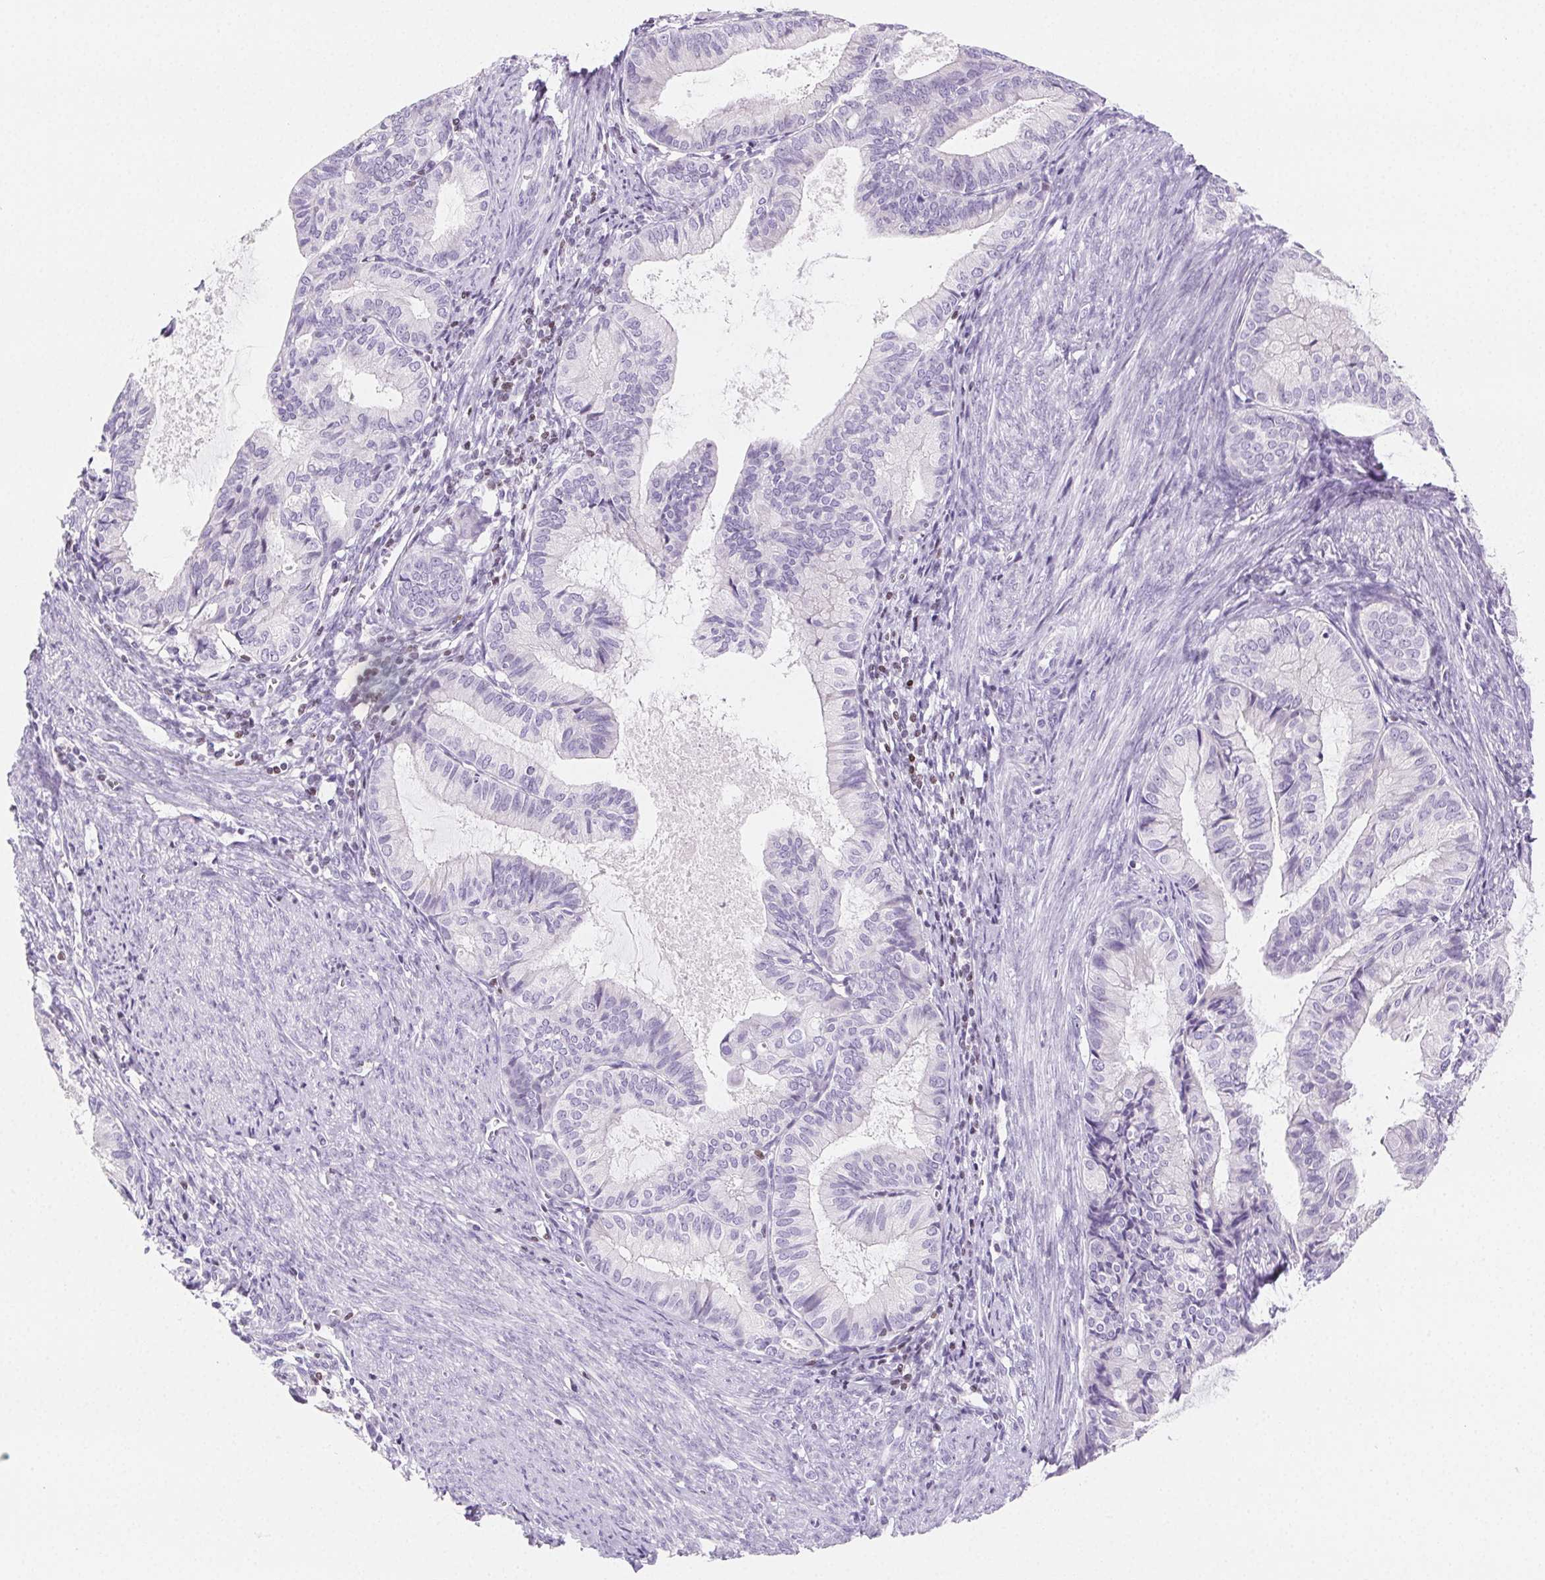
{"staining": {"intensity": "negative", "quantity": "none", "location": "none"}, "tissue": "endometrial cancer", "cell_type": "Tumor cells", "image_type": "cancer", "snomed": [{"axis": "morphology", "description": "Adenocarcinoma, NOS"}, {"axis": "topography", "description": "Endometrium"}], "caption": "Protein analysis of endometrial cancer shows no significant expression in tumor cells. The staining is performed using DAB (3,3'-diaminobenzidine) brown chromogen with nuclei counter-stained in using hematoxylin.", "gene": "BEND2", "patient": {"sex": "female", "age": 86}}